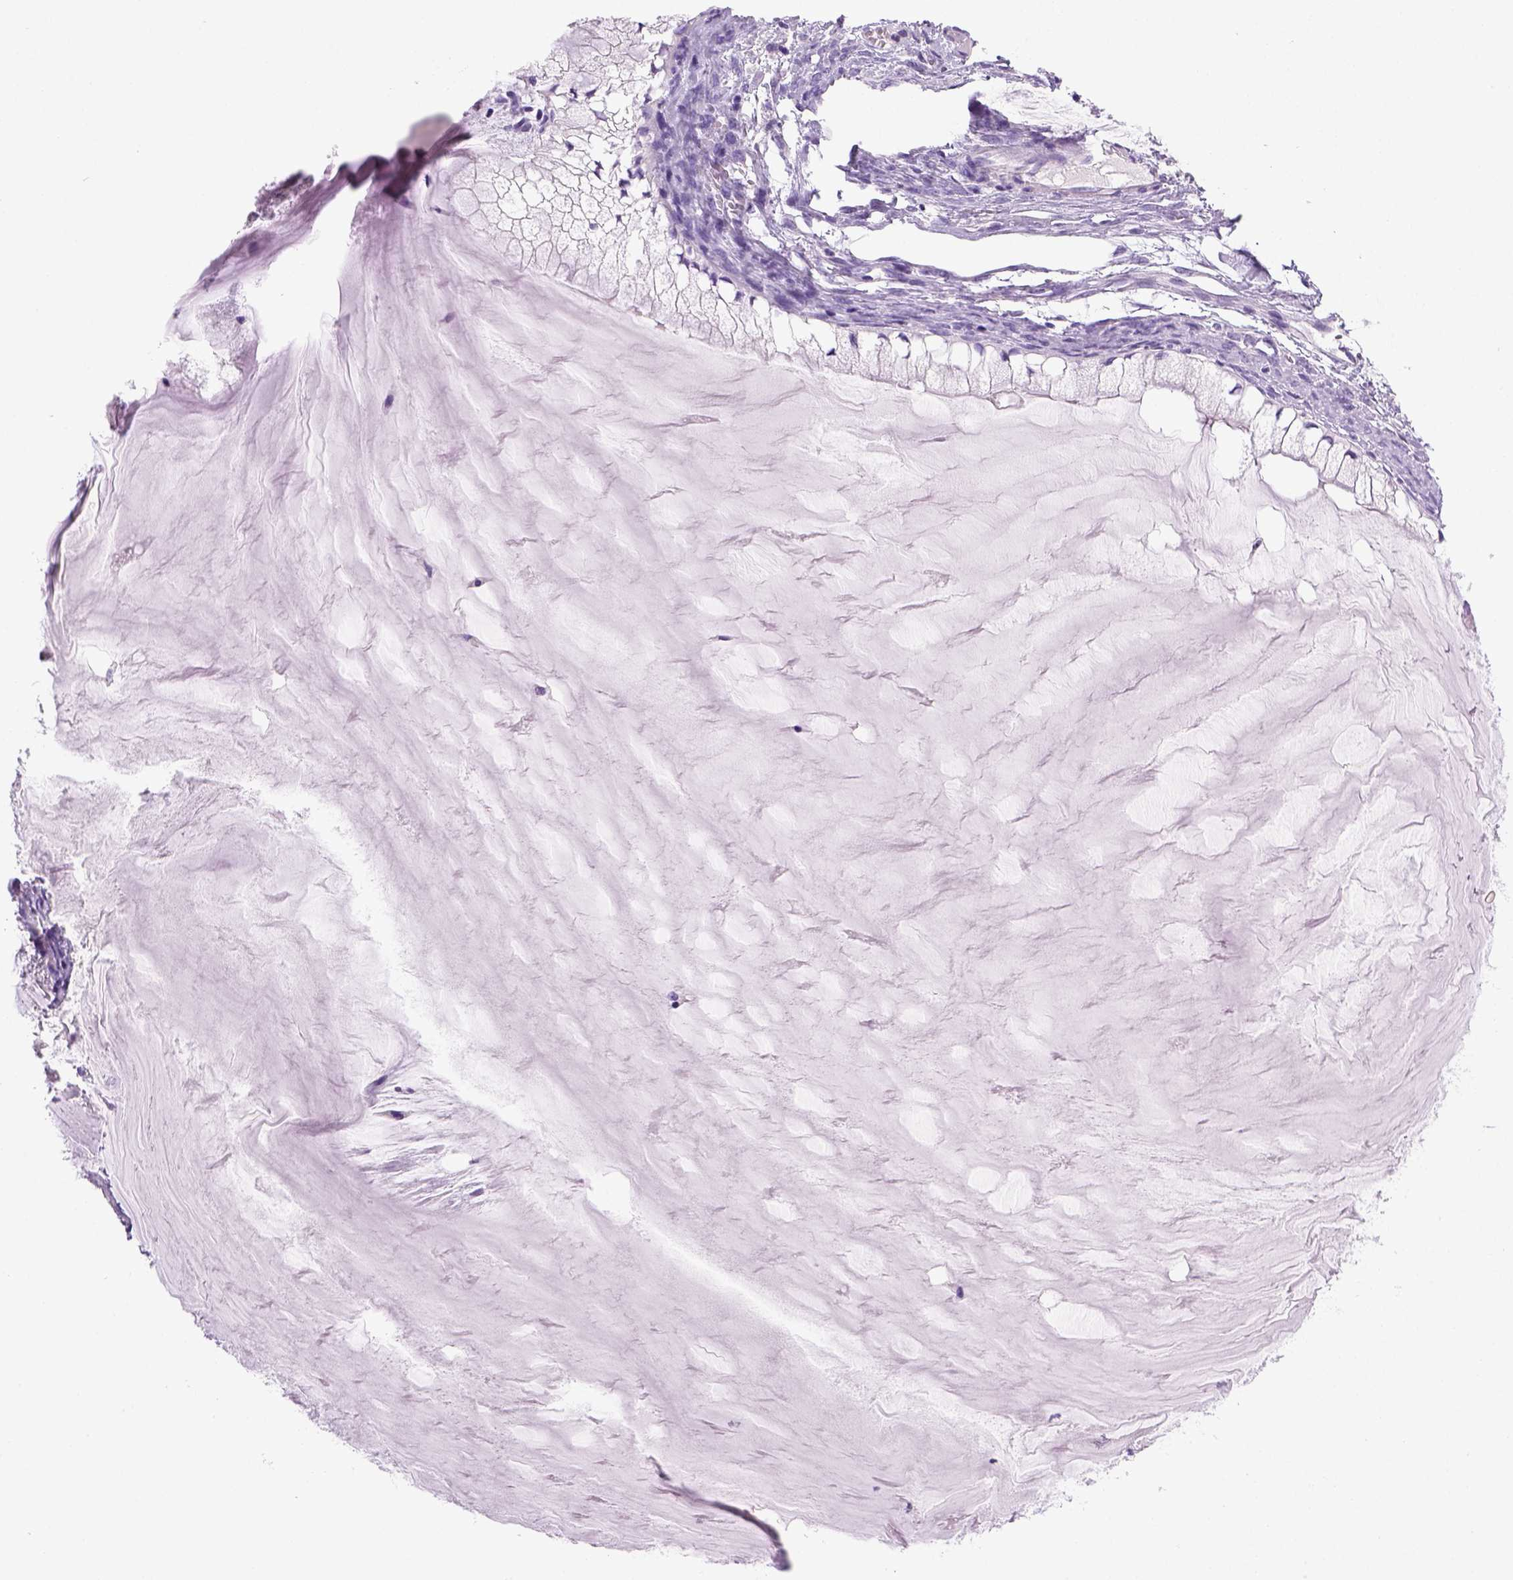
{"staining": {"intensity": "negative", "quantity": "none", "location": "none"}, "tissue": "ovarian cancer", "cell_type": "Tumor cells", "image_type": "cancer", "snomed": [{"axis": "morphology", "description": "Cystadenocarcinoma, mucinous, NOS"}, {"axis": "topography", "description": "Ovary"}], "caption": "High magnification brightfield microscopy of ovarian cancer (mucinous cystadenocarcinoma) stained with DAB (3,3'-diaminobenzidine) (brown) and counterstained with hematoxylin (blue): tumor cells show no significant staining.", "gene": "KRT71", "patient": {"sex": "female", "age": 57}}